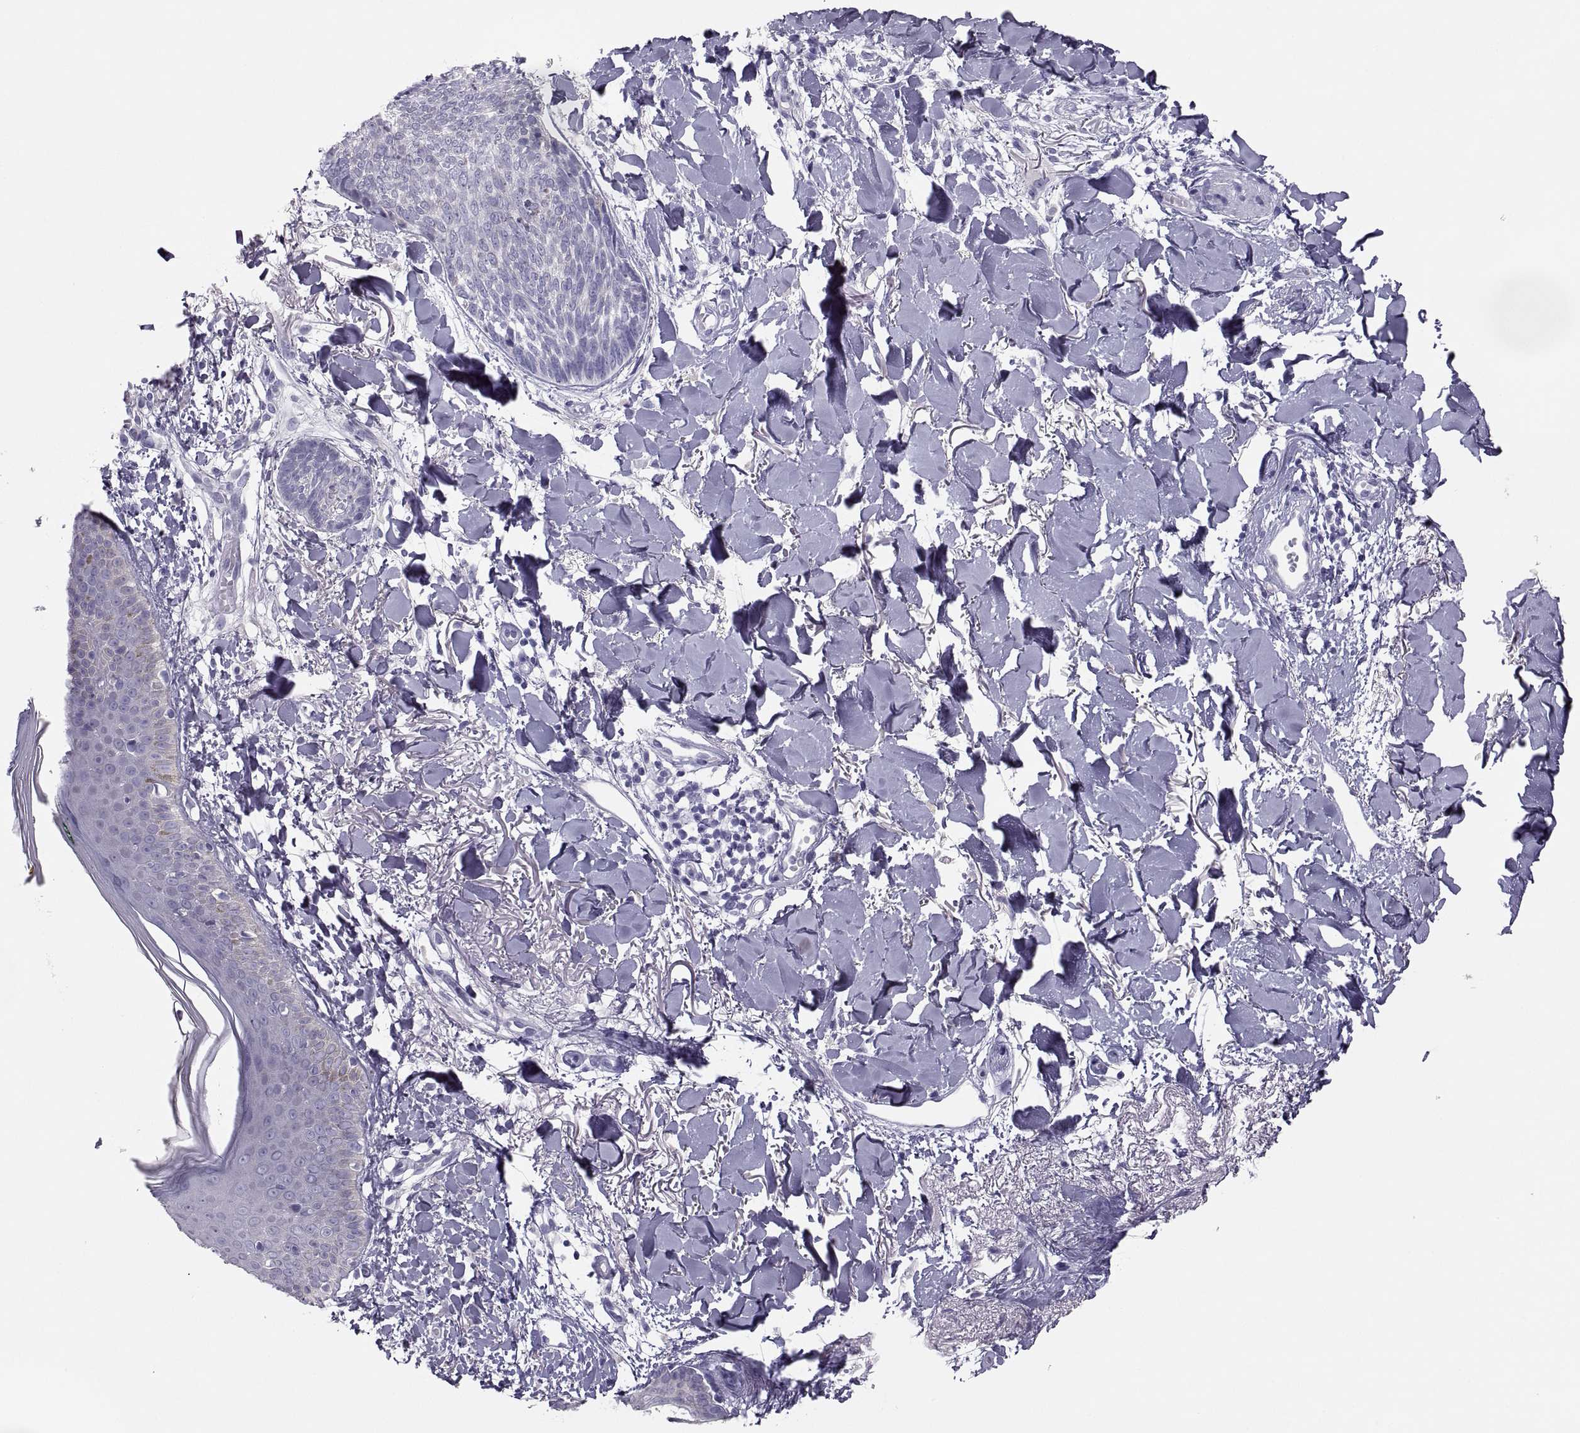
{"staining": {"intensity": "negative", "quantity": "none", "location": "none"}, "tissue": "skin cancer", "cell_type": "Tumor cells", "image_type": "cancer", "snomed": [{"axis": "morphology", "description": "Normal tissue, NOS"}, {"axis": "morphology", "description": "Basal cell carcinoma"}, {"axis": "topography", "description": "Skin"}], "caption": "Tumor cells are negative for brown protein staining in skin basal cell carcinoma. The staining was performed using DAB (3,3'-diaminobenzidine) to visualize the protein expression in brown, while the nuclei were stained in blue with hematoxylin (Magnification: 20x).", "gene": "MAGEB2", "patient": {"sex": "male", "age": 84}}